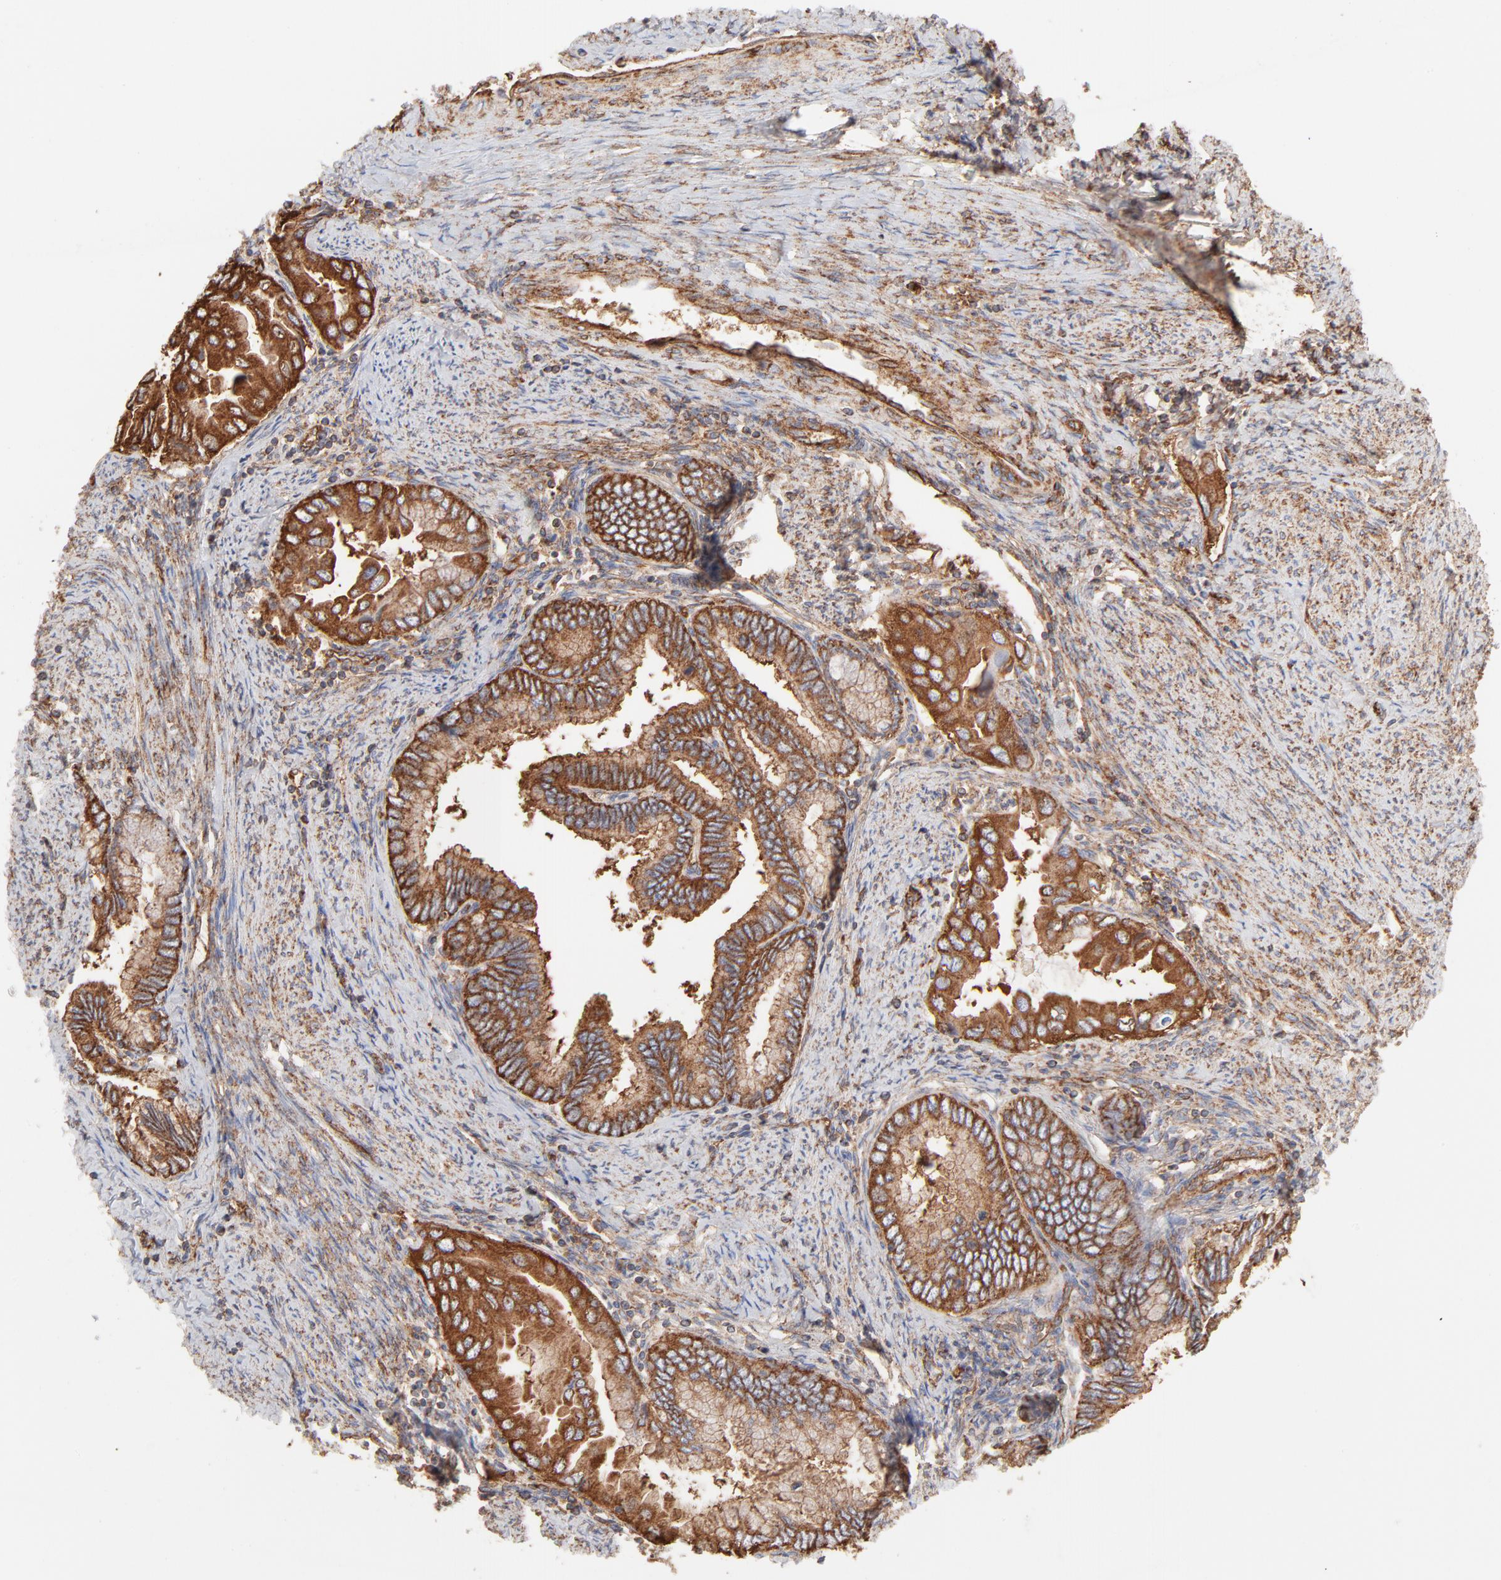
{"staining": {"intensity": "strong", "quantity": ">75%", "location": "cytoplasmic/membranous"}, "tissue": "cervical cancer", "cell_type": "Tumor cells", "image_type": "cancer", "snomed": [{"axis": "morphology", "description": "Adenocarcinoma, NOS"}, {"axis": "topography", "description": "Cervix"}], "caption": "The micrograph demonstrates staining of cervical cancer, revealing strong cytoplasmic/membranous protein positivity (brown color) within tumor cells.", "gene": "CLTB", "patient": {"sex": "female", "age": 49}}